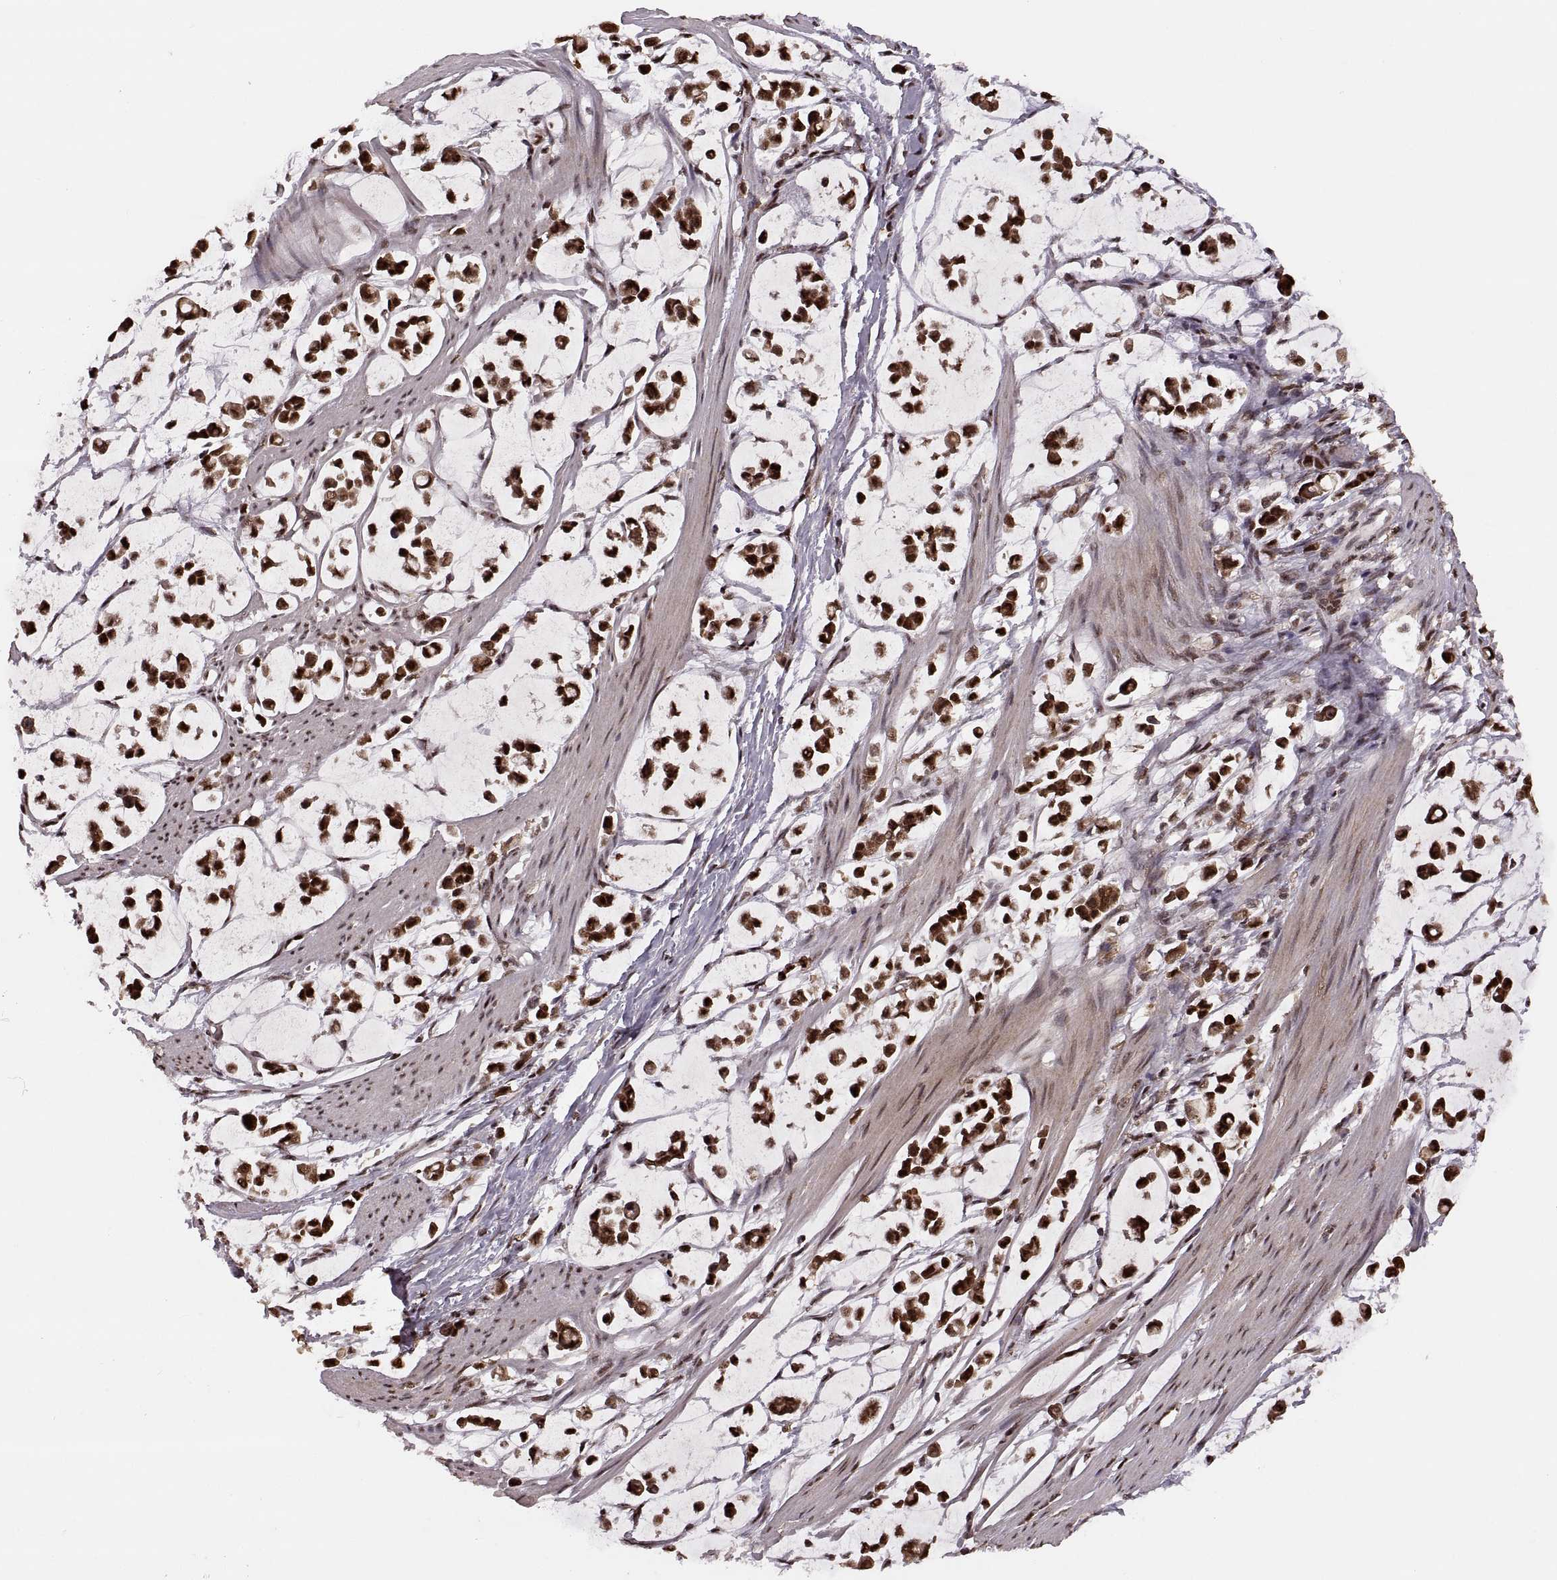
{"staining": {"intensity": "strong", "quantity": ">75%", "location": "nuclear"}, "tissue": "stomach cancer", "cell_type": "Tumor cells", "image_type": "cancer", "snomed": [{"axis": "morphology", "description": "Adenocarcinoma, NOS"}, {"axis": "topography", "description": "Stomach"}], "caption": "Immunohistochemistry (IHC) of human adenocarcinoma (stomach) demonstrates high levels of strong nuclear staining in approximately >75% of tumor cells.", "gene": "RFT1", "patient": {"sex": "male", "age": 82}}